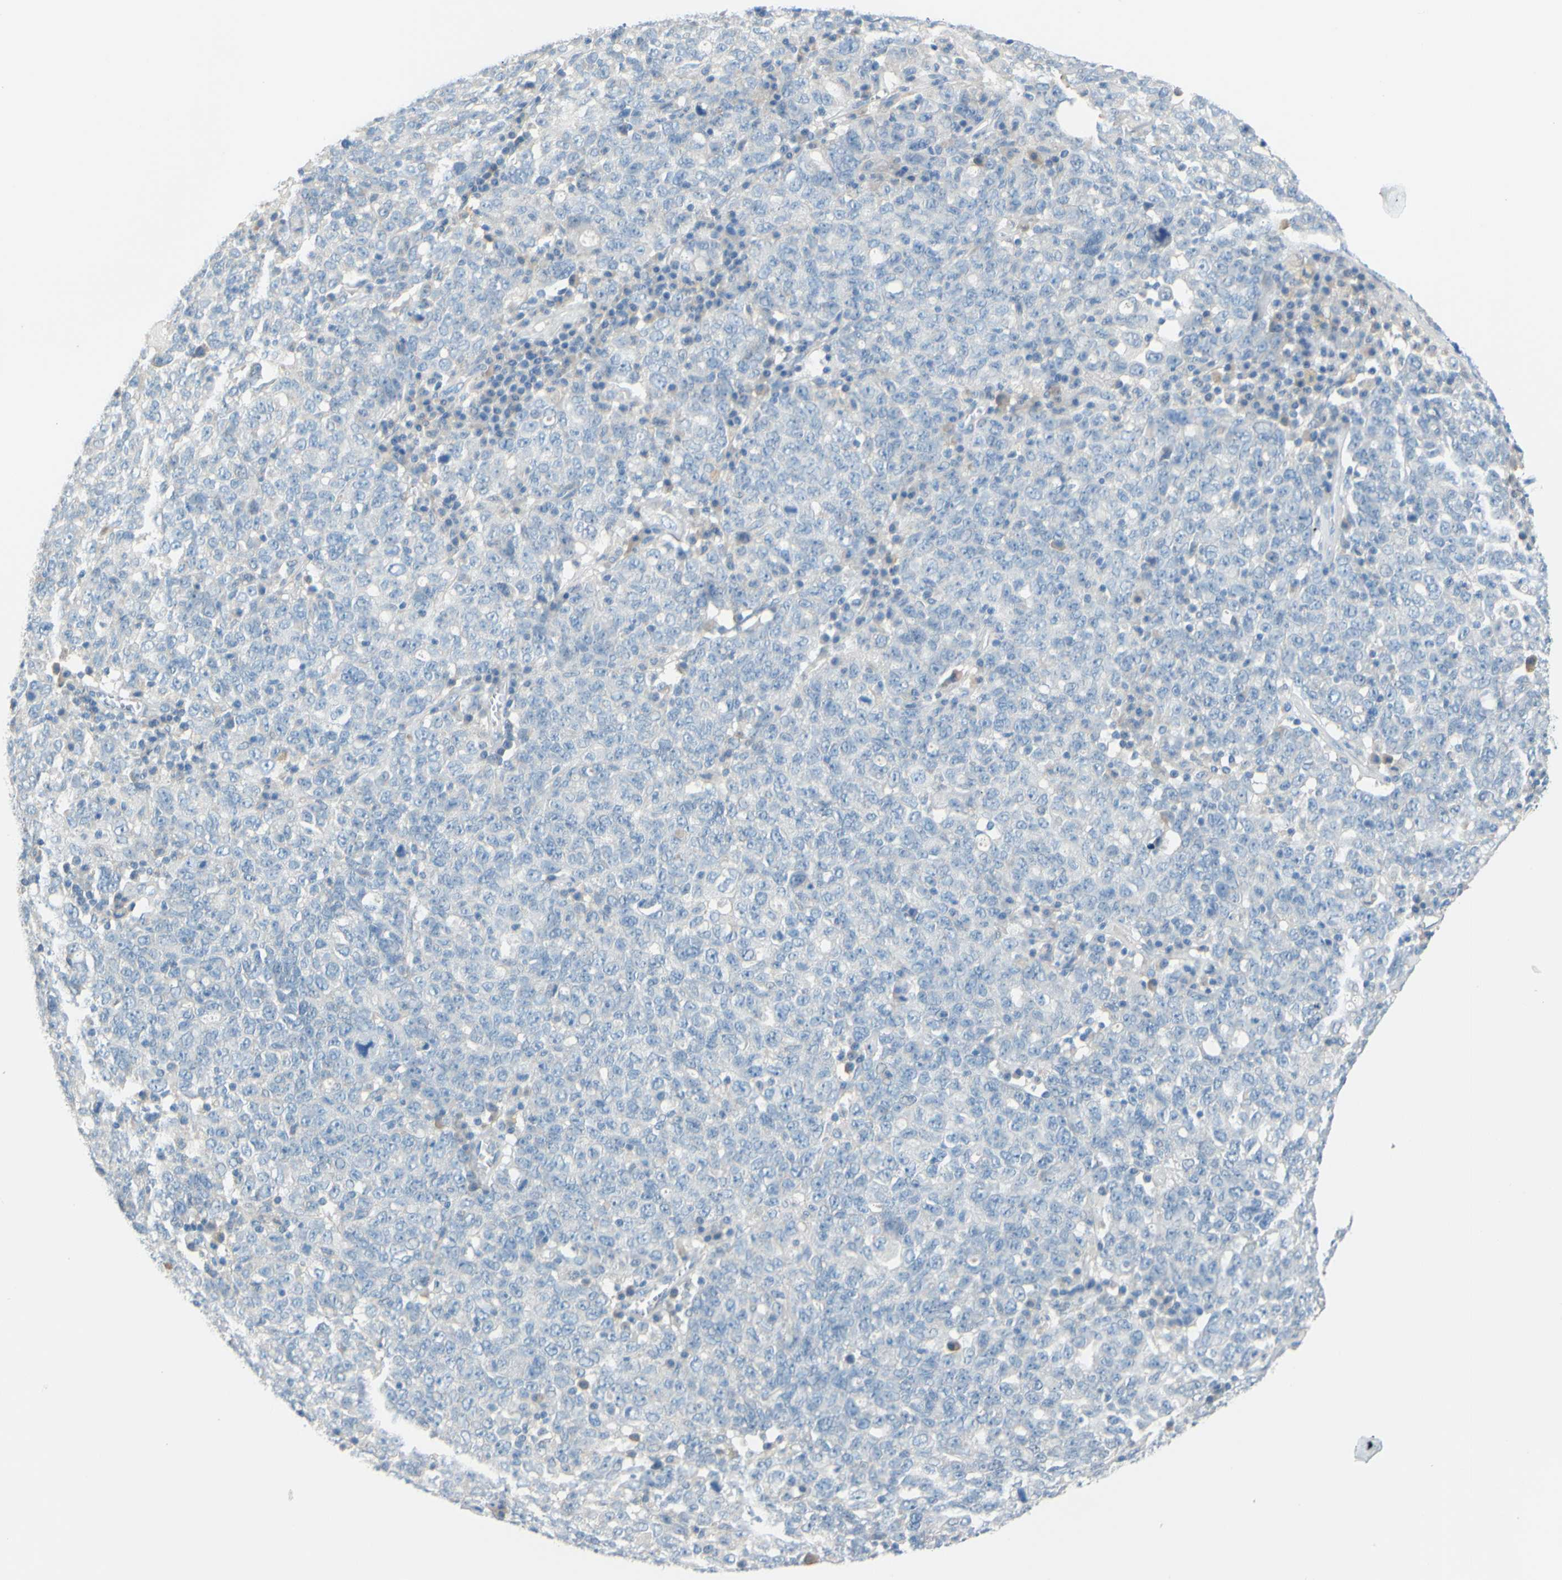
{"staining": {"intensity": "weak", "quantity": "<25%", "location": "cytoplasmic/membranous"}, "tissue": "ovarian cancer", "cell_type": "Tumor cells", "image_type": "cancer", "snomed": [{"axis": "morphology", "description": "Carcinoma, endometroid"}, {"axis": "topography", "description": "Ovary"}], "caption": "DAB immunohistochemical staining of ovarian endometroid carcinoma displays no significant positivity in tumor cells.", "gene": "SLC1A2", "patient": {"sex": "female", "age": 62}}